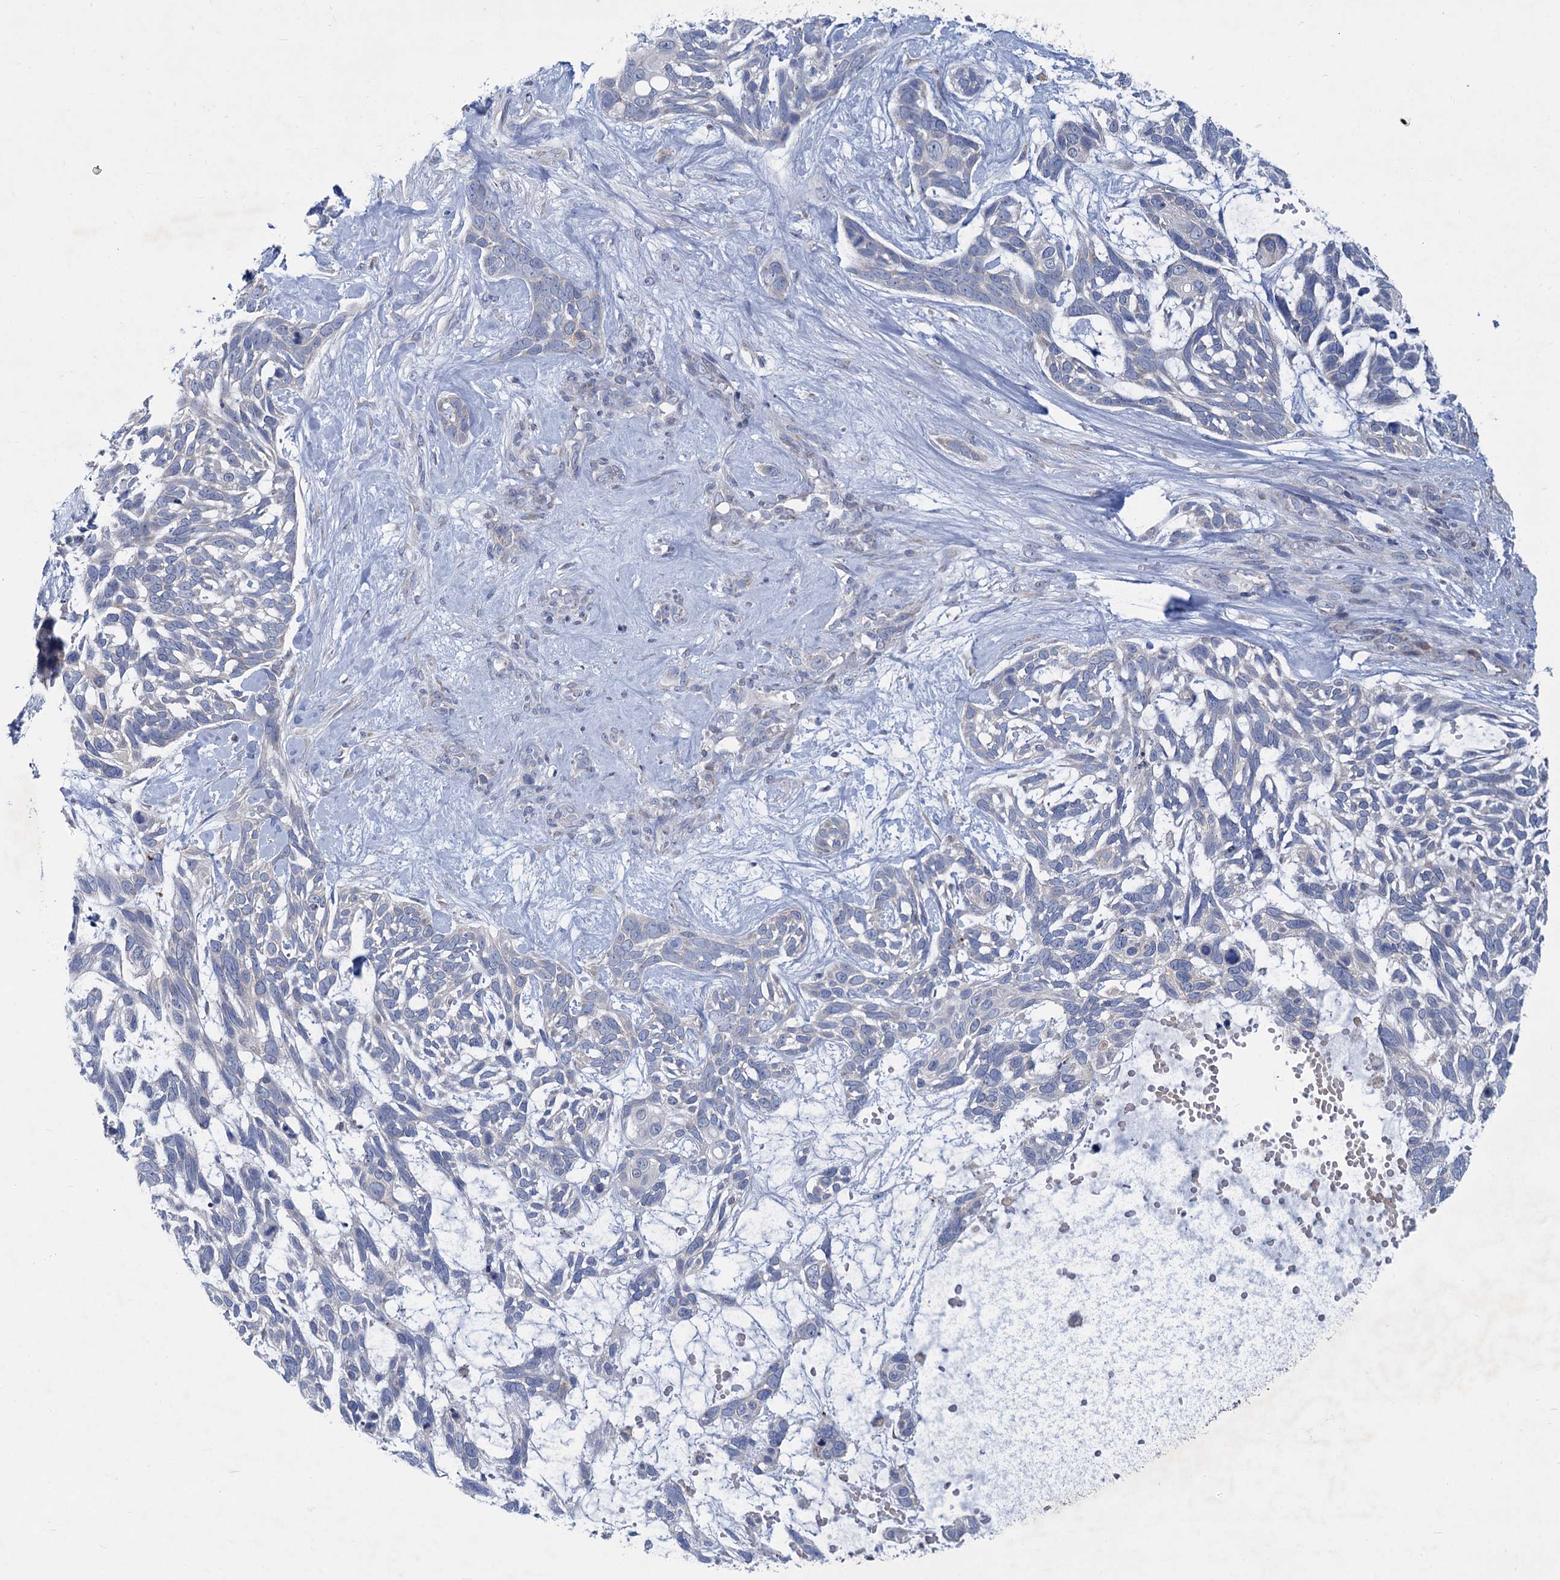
{"staining": {"intensity": "negative", "quantity": "none", "location": "none"}, "tissue": "skin cancer", "cell_type": "Tumor cells", "image_type": "cancer", "snomed": [{"axis": "morphology", "description": "Basal cell carcinoma"}, {"axis": "topography", "description": "Skin"}], "caption": "High power microscopy histopathology image of an IHC micrograph of skin cancer, revealing no significant staining in tumor cells. Brightfield microscopy of immunohistochemistry (IHC) stained with DAB (3,3'-diaminobenzidine) (brown) and hematoxylin (blue), captured at high magnification.", "gene": "PRSS35", "patient": {"sex": "male", "age": 88}}